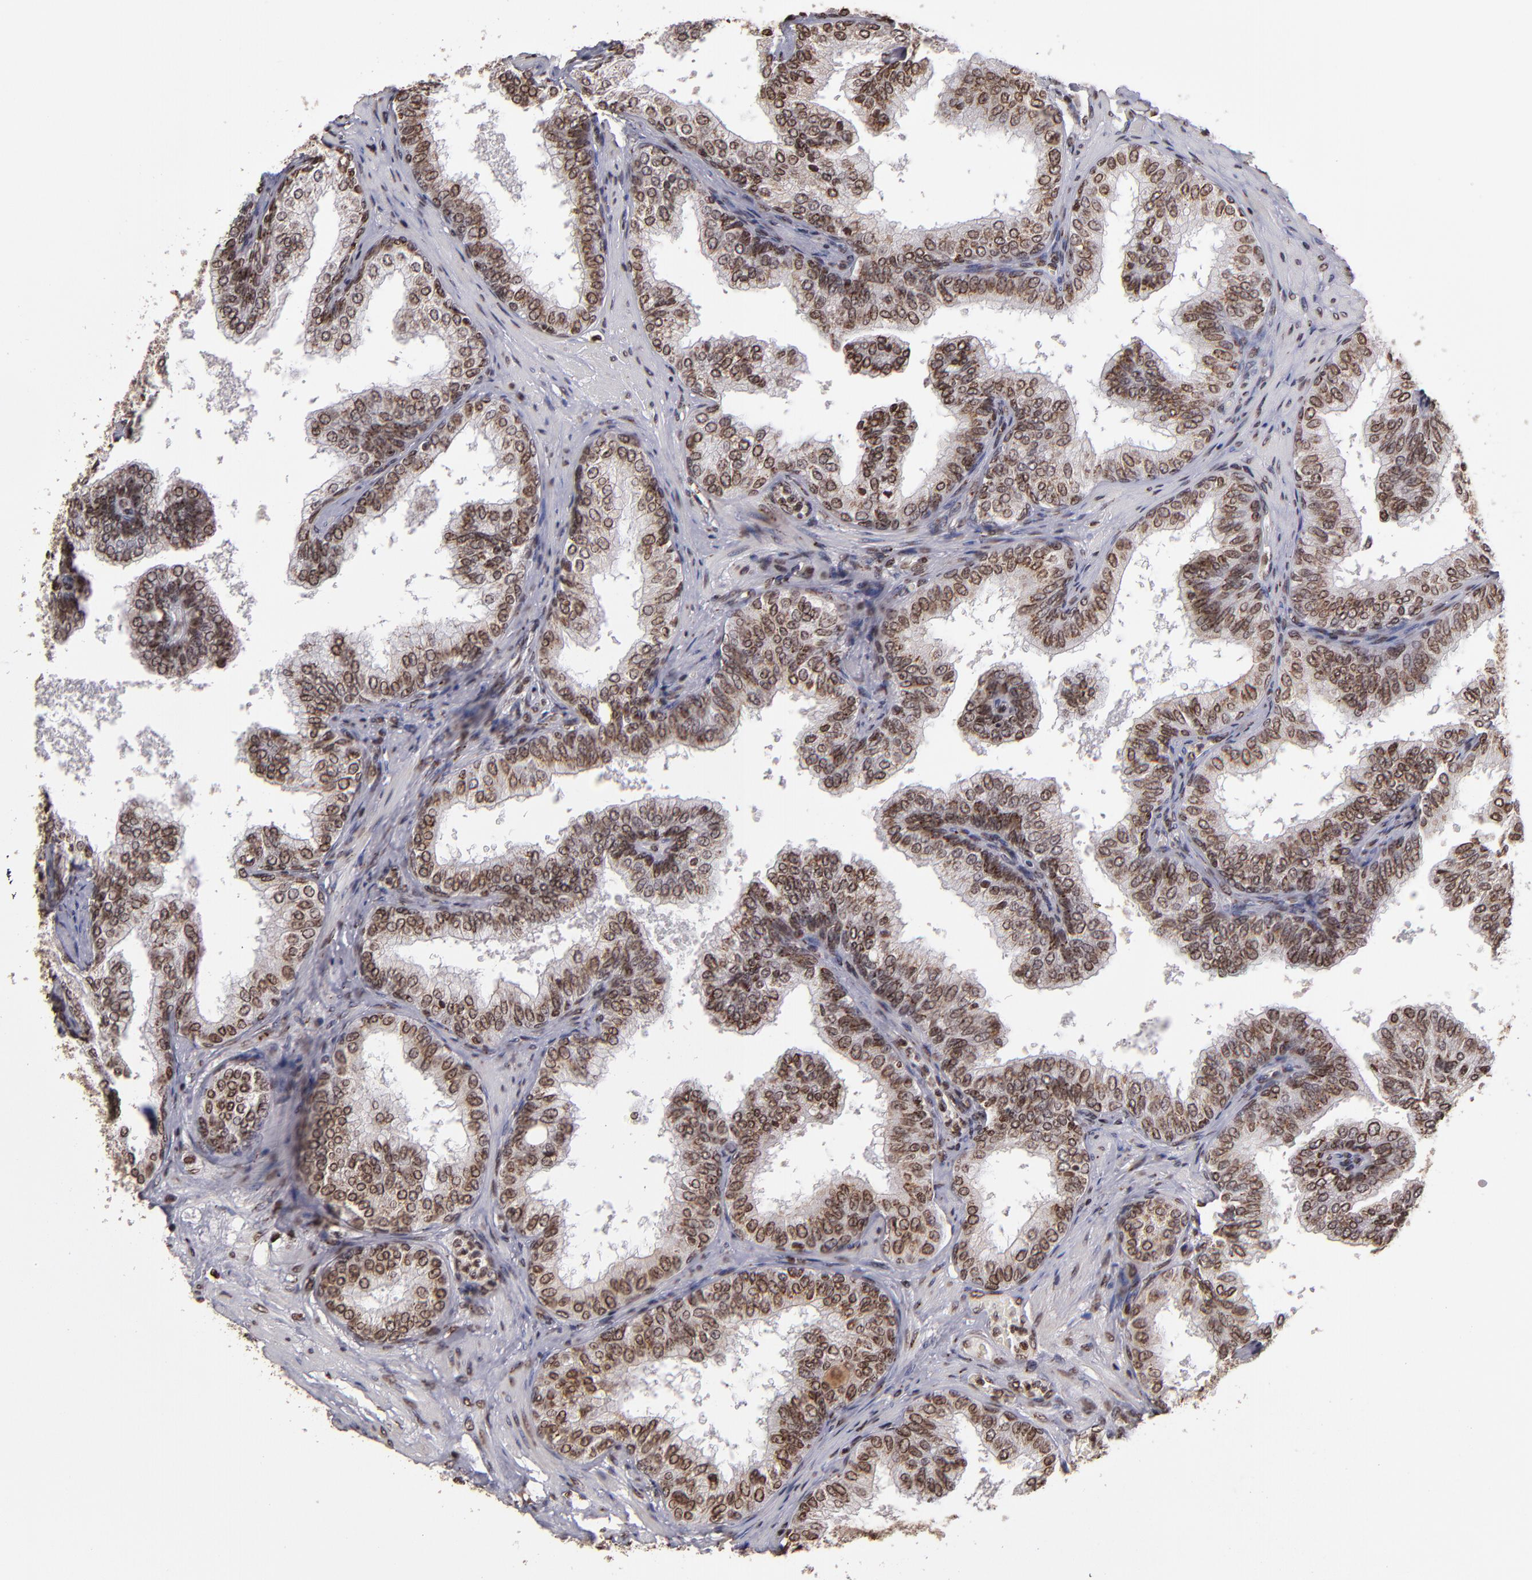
{"staining": {"intensity": "strong", "quantity": ">75%", "location": "cytoplasmic/membranous,nuclear"}, "tissue": "prostate", "cell_type": "Glandular cells", "image_type": "normal", "snomed": [{"axis": "morphology", "description": "Normal tissue, NOS"}, {"axis": "topography", "description": "Prostate"}], "caption": "Immunohistochemistry (DAB) staining of unremarkable prostate shows strong cytoplasmic/membranous,nuclear protein expression in approximately >75% of glandular cells.", "gene": "CSDC2", "patient": {"sex": "male", "age": 60}}